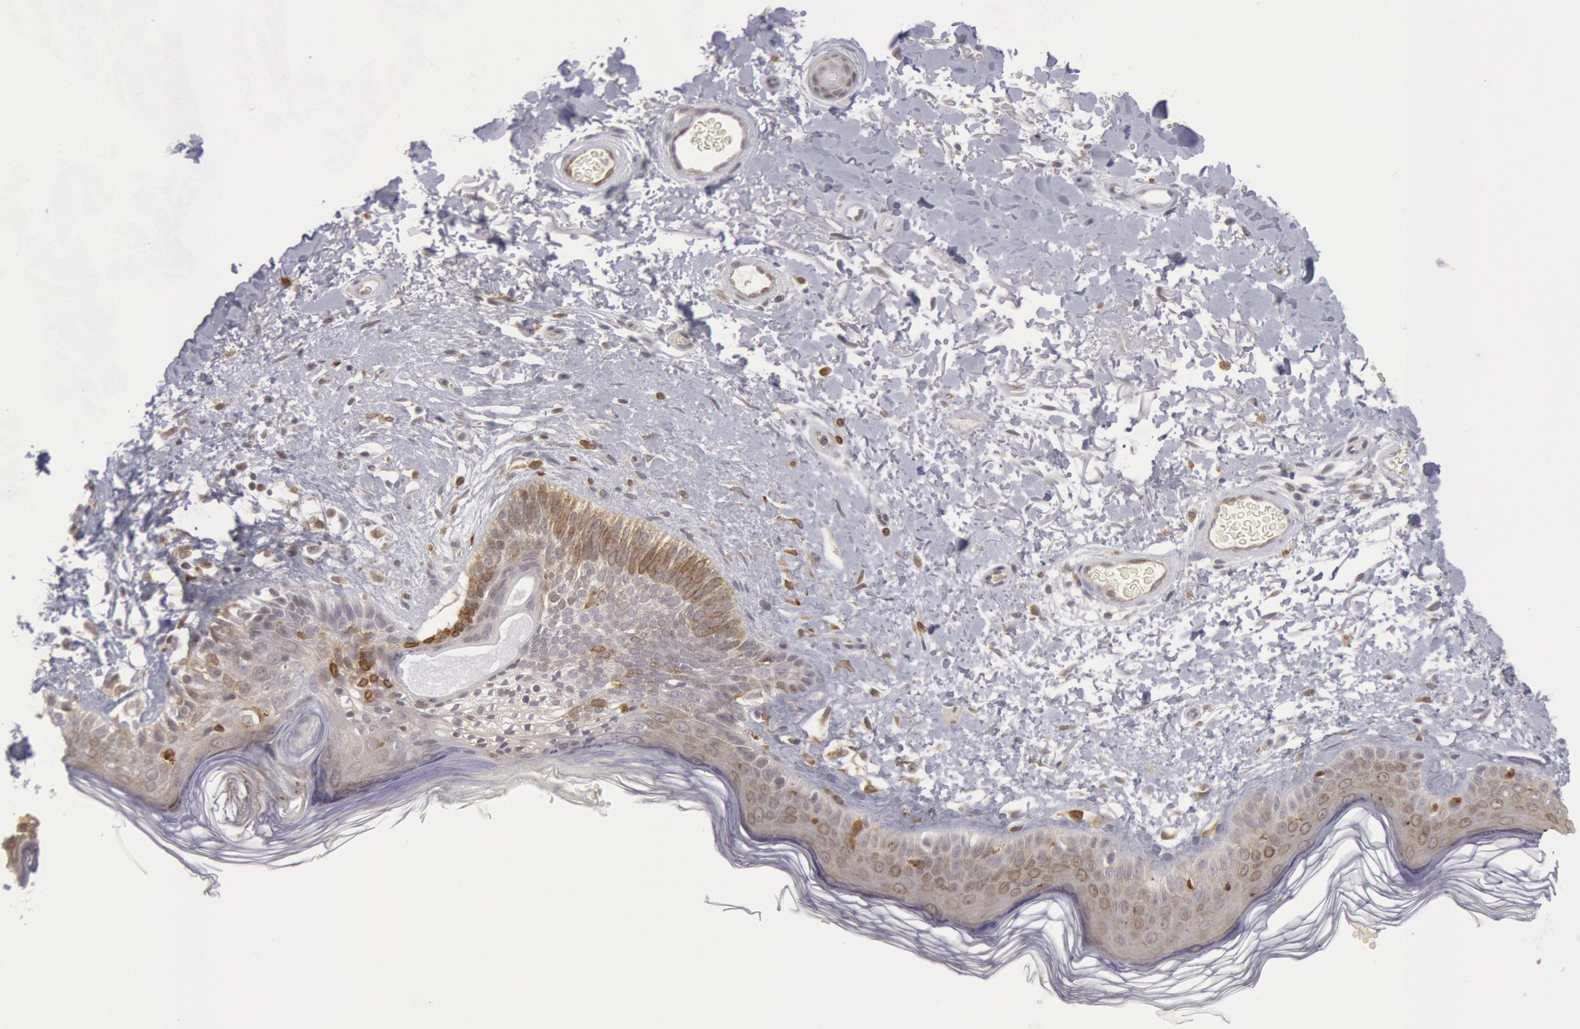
{"staining": {"intensity": "moderate", "quantity": ">75%", "location": "cytoplasmic/membranous"}, "tissue": "skin", "cell_type": "Fibroblasts", "image_type": "normal", "snomed": [{"axis": "morphology", "description": "Normal tissue, NOS"}, {"axis": "topography", "description": "Skin"}], "caption": "Immunohistochemistry (DAB (3,3'-diaminobenzidine)) staining of normal human skin displays moderate cytoplasmic/membranous protein expression in about >75% of fibroblasts. The staining was performed using DAB to visualize the protein expression in brown, while the nuclei were stained in blue with hematoxylin (Magnification: 20x).", "gene": "PTGS2", "patient": {"sex": "male", "age": 63}}